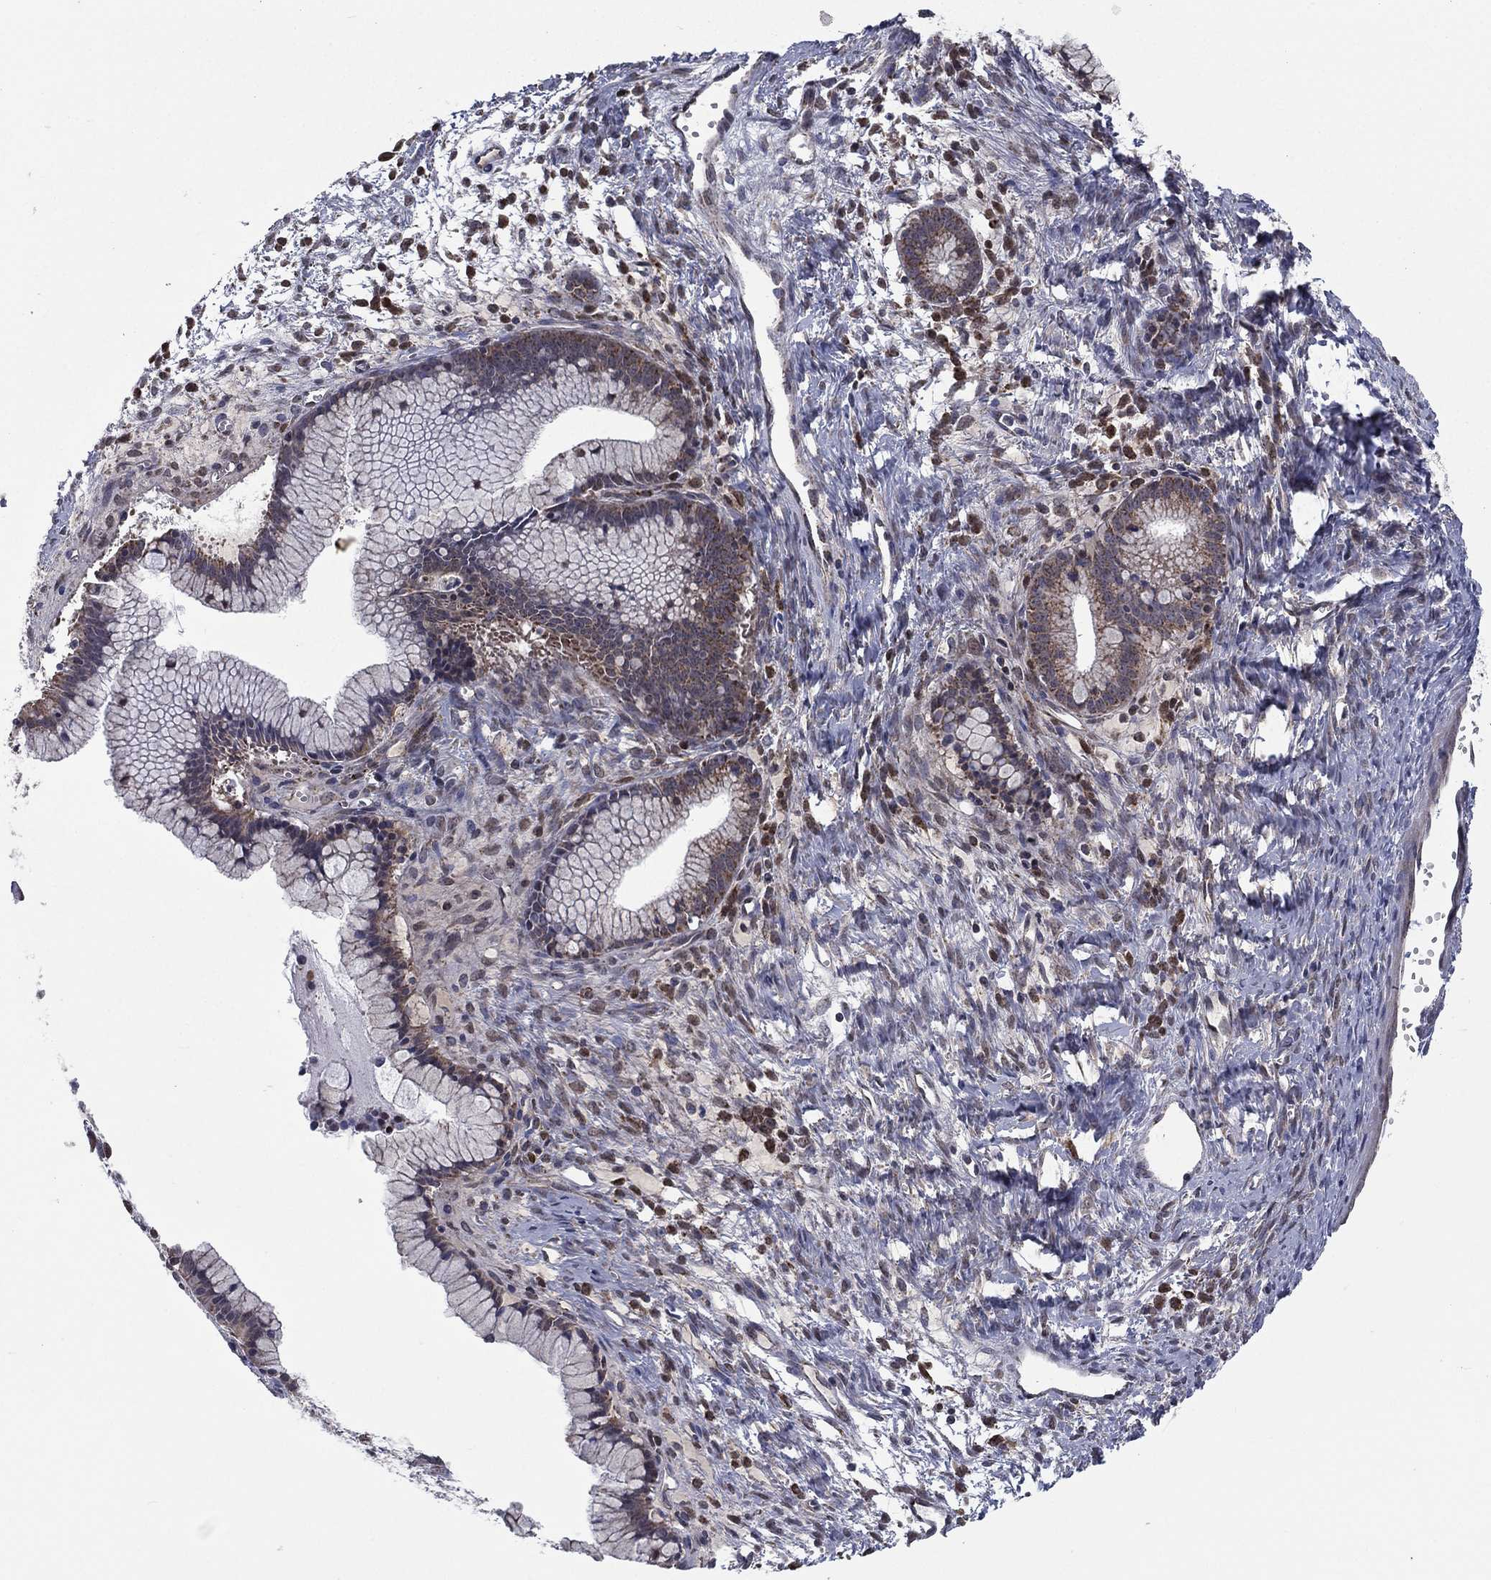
{"staining": {"intensity": "weak", "quantity": "25%-75%", "location": "cytoplasmic/membranous"}, "tissue": "ovarian cancer", "cell_type": "Tumor cells", "image_type": "cancer", "snomed": [{"axis": "morphology", "description": "Cystadenocarcinoma, mucinous, NOS"}, {"axis": "topography", "description": "Ovary"}], "caption": "The image exhibits staining of ovarian mucinous cystadenocarcinoma, revealing weak cytoplasmic/membranous protein staining (brown color) within tumor cells.", "gene": "RIGI", "patient": {"sex": "female", "age": 41}}